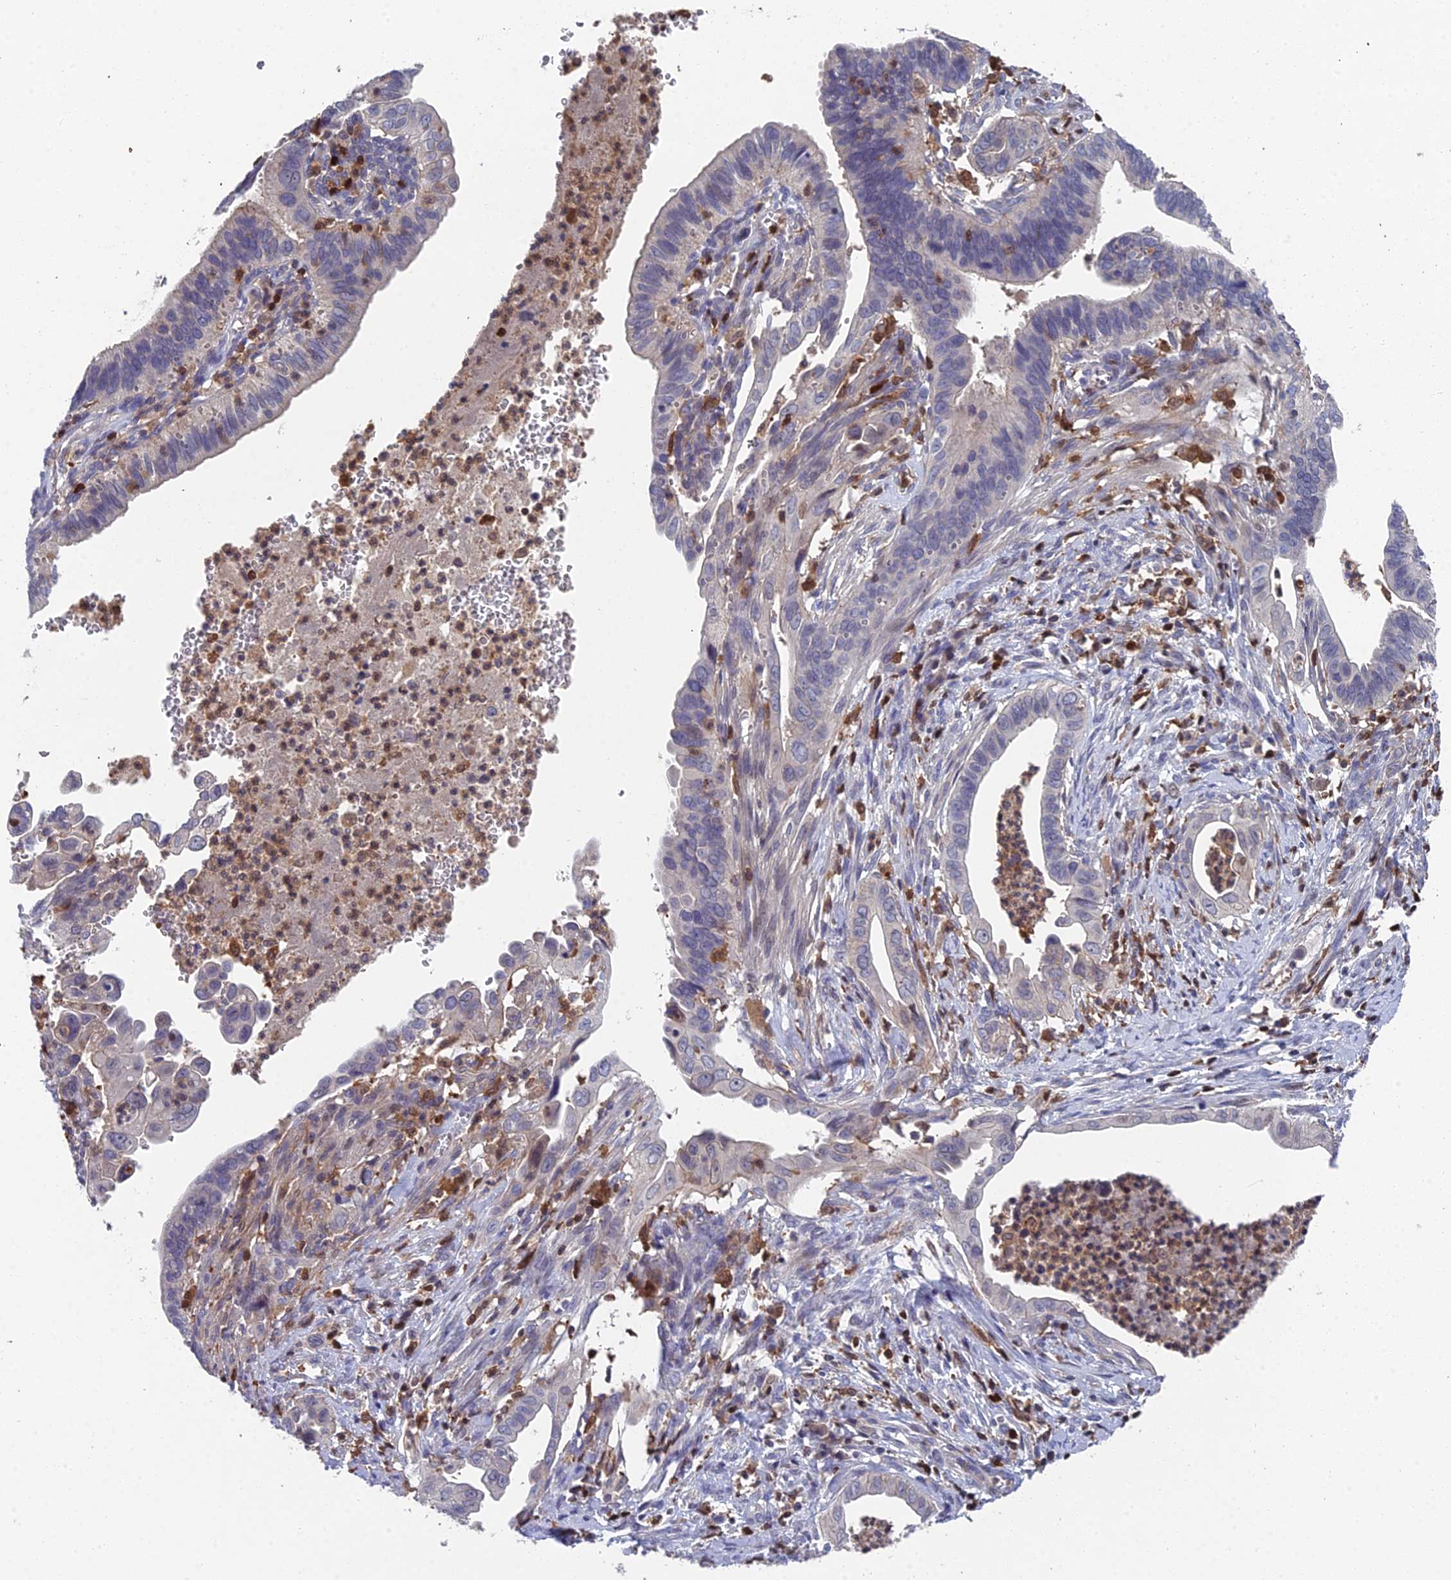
{"staining": {"intensity": "moderate", "quantity": "<25%", "location": "cytoplasmic/membranous"}, "tissue": "cervical cancer", "cell_type": "Tumor cells", "image_type": "cancer", "snomed": [{"axis": "morphology", "description": "Adenocarcinoma, NOS"}, {"axis": "topography", "description": "Cervix"}], "caption": "Protein expression analysis of human cervical cancer reveals moderate cytoplasmic/membranous expression in approximately <25% of tumor cells.", "gene": "GALK2", "patient": {"sex": "female", "age": 42}}